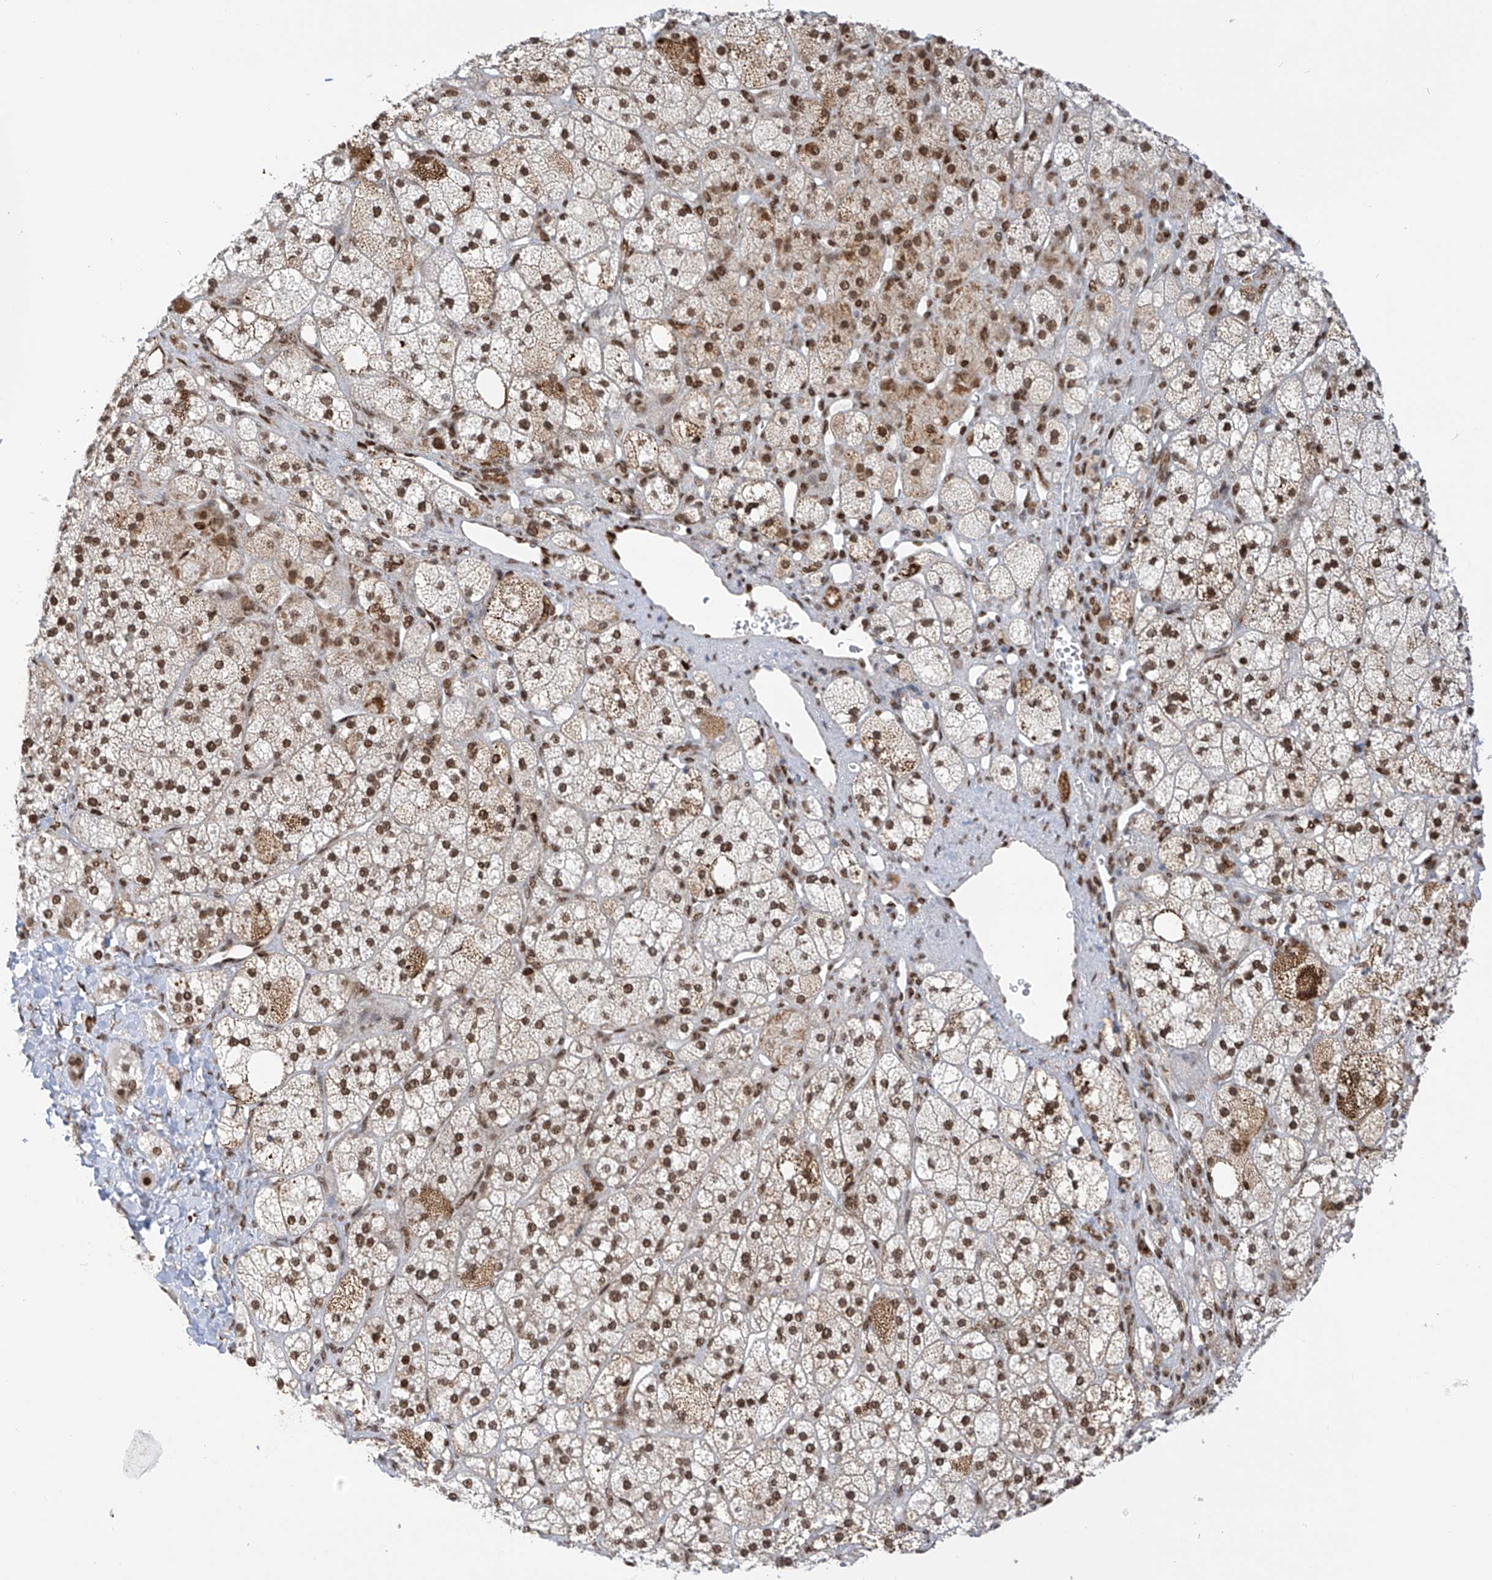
{"staining": {"intensity": "moderate", "quantity": "25%-75%", "location": "nuclear"}, "tissue": "adrenal gland", "cell_type": "Glandular cells", "image_type": "normal", "snomed": [{"axis": "morphology", "description": "Normal tissue, NOS"}, {"axis": "topography", "description": "Adrenal gland"}], "caption": "An immunohistochemistry (IHC) image of benign tissue is shown. Protein staining in brown highlights moderate nuclear positivity in adrenal gland within glandular cells.", "gene": "PM20D2", "patient": {"sex": "male", "age": 61}}